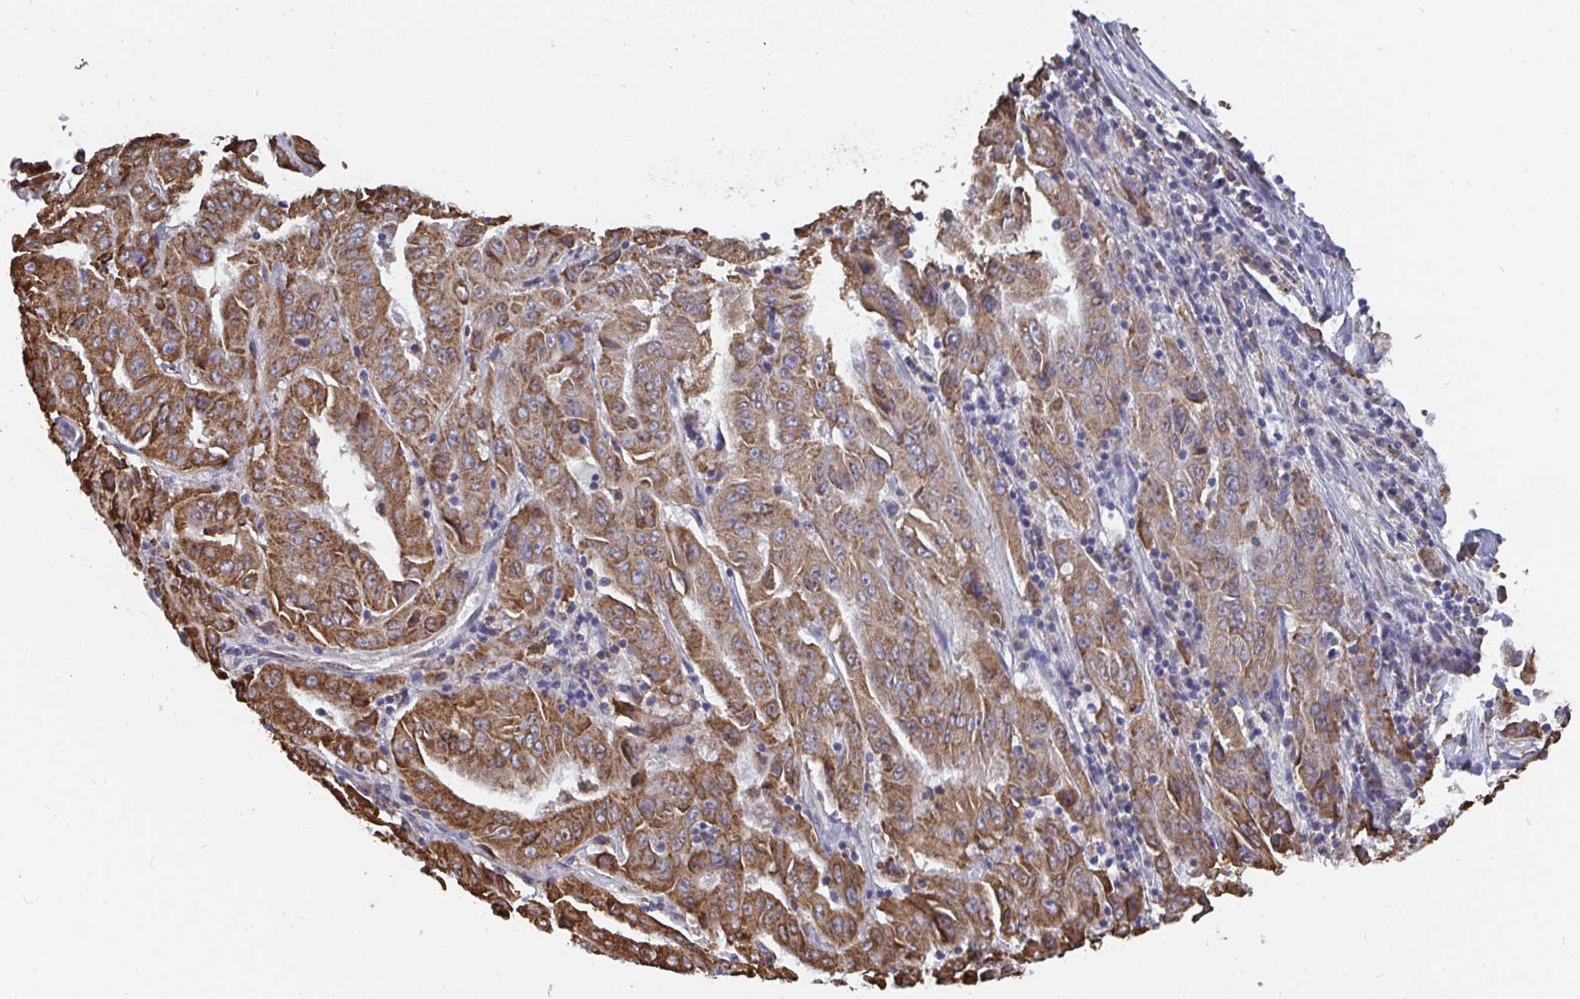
{"staining": {"intensity": "moderate", "quantity": ">75%", "location": "cytoplasmic/membranous"}, "tissue": "pancreatic cancer", "cell_type": "Tumor cells", "image_type": "cancer", "snomed": [{"axis": "morphology", "description": "Adenocarcinoma, NOS"}, {"axis": "topography", "description": "Pancreas"}], "caption": "Brown immunohistochemical staining in human pancreatic adenocarcinoma reveals moderate cytoplasmic/membranous positivity in approximately >75% of tumor cells.", "gene": "ELAVL1", "patient": {"sex": "male", "age": 63}}